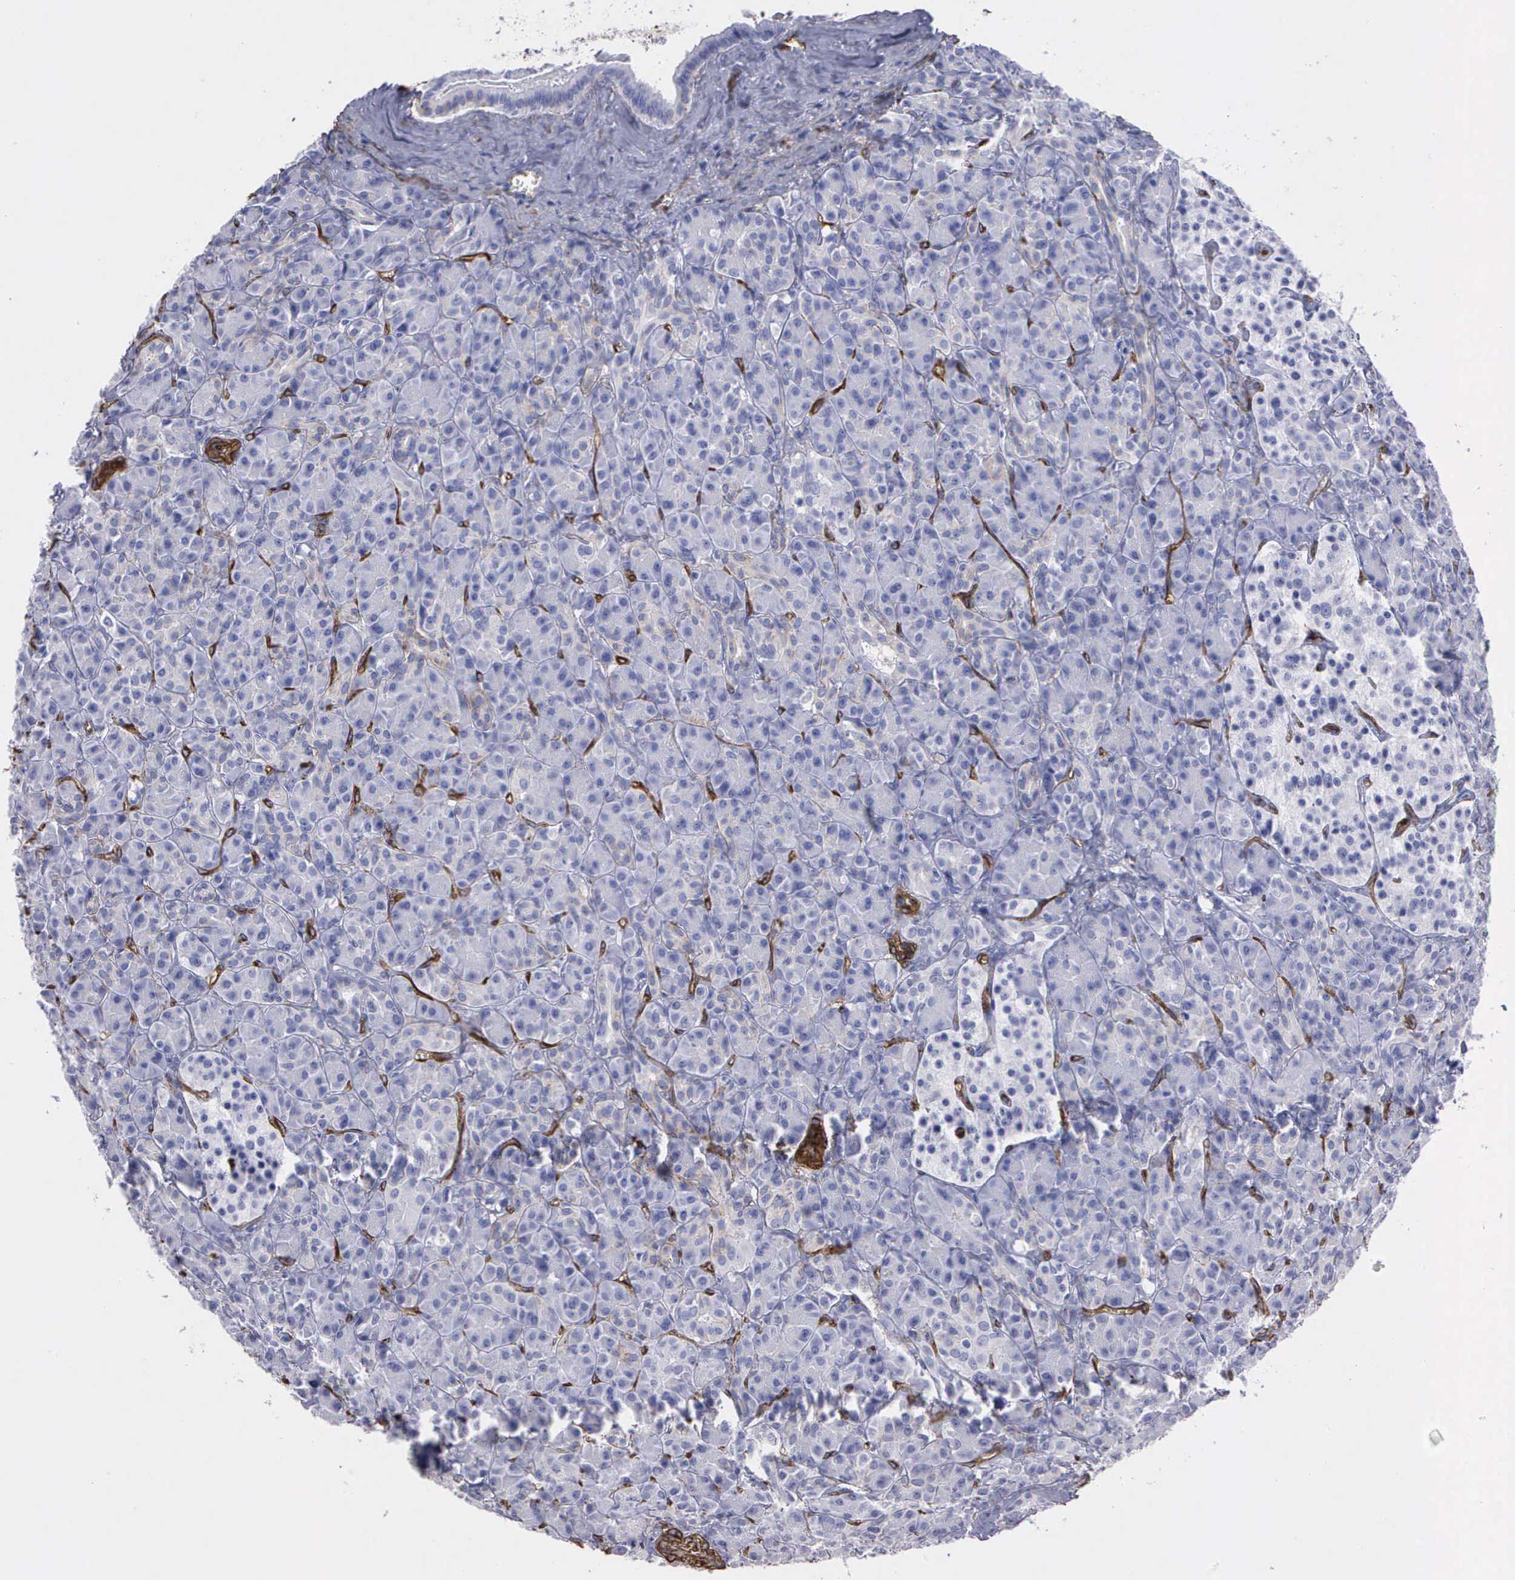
{"staining": {"intensity": "negative", "quantity": "none", "location": "none"}, "tissue": "pancreas", "cell_type": "Exocrine glandular cells", "image_type": "normal", "snomed": [{"axis": "morphology", "description": "Normal tissue, NOS"}, {"axis": "topography", "description": "Lymph node"}, {"axis": "topography", "description": "Pancreas"}], "caption": "The image displays no significant staining in exocrine glandular cells of pancreas.", "gene": "MAGEB10", "patient": {"sex": "male", "age": 59}}